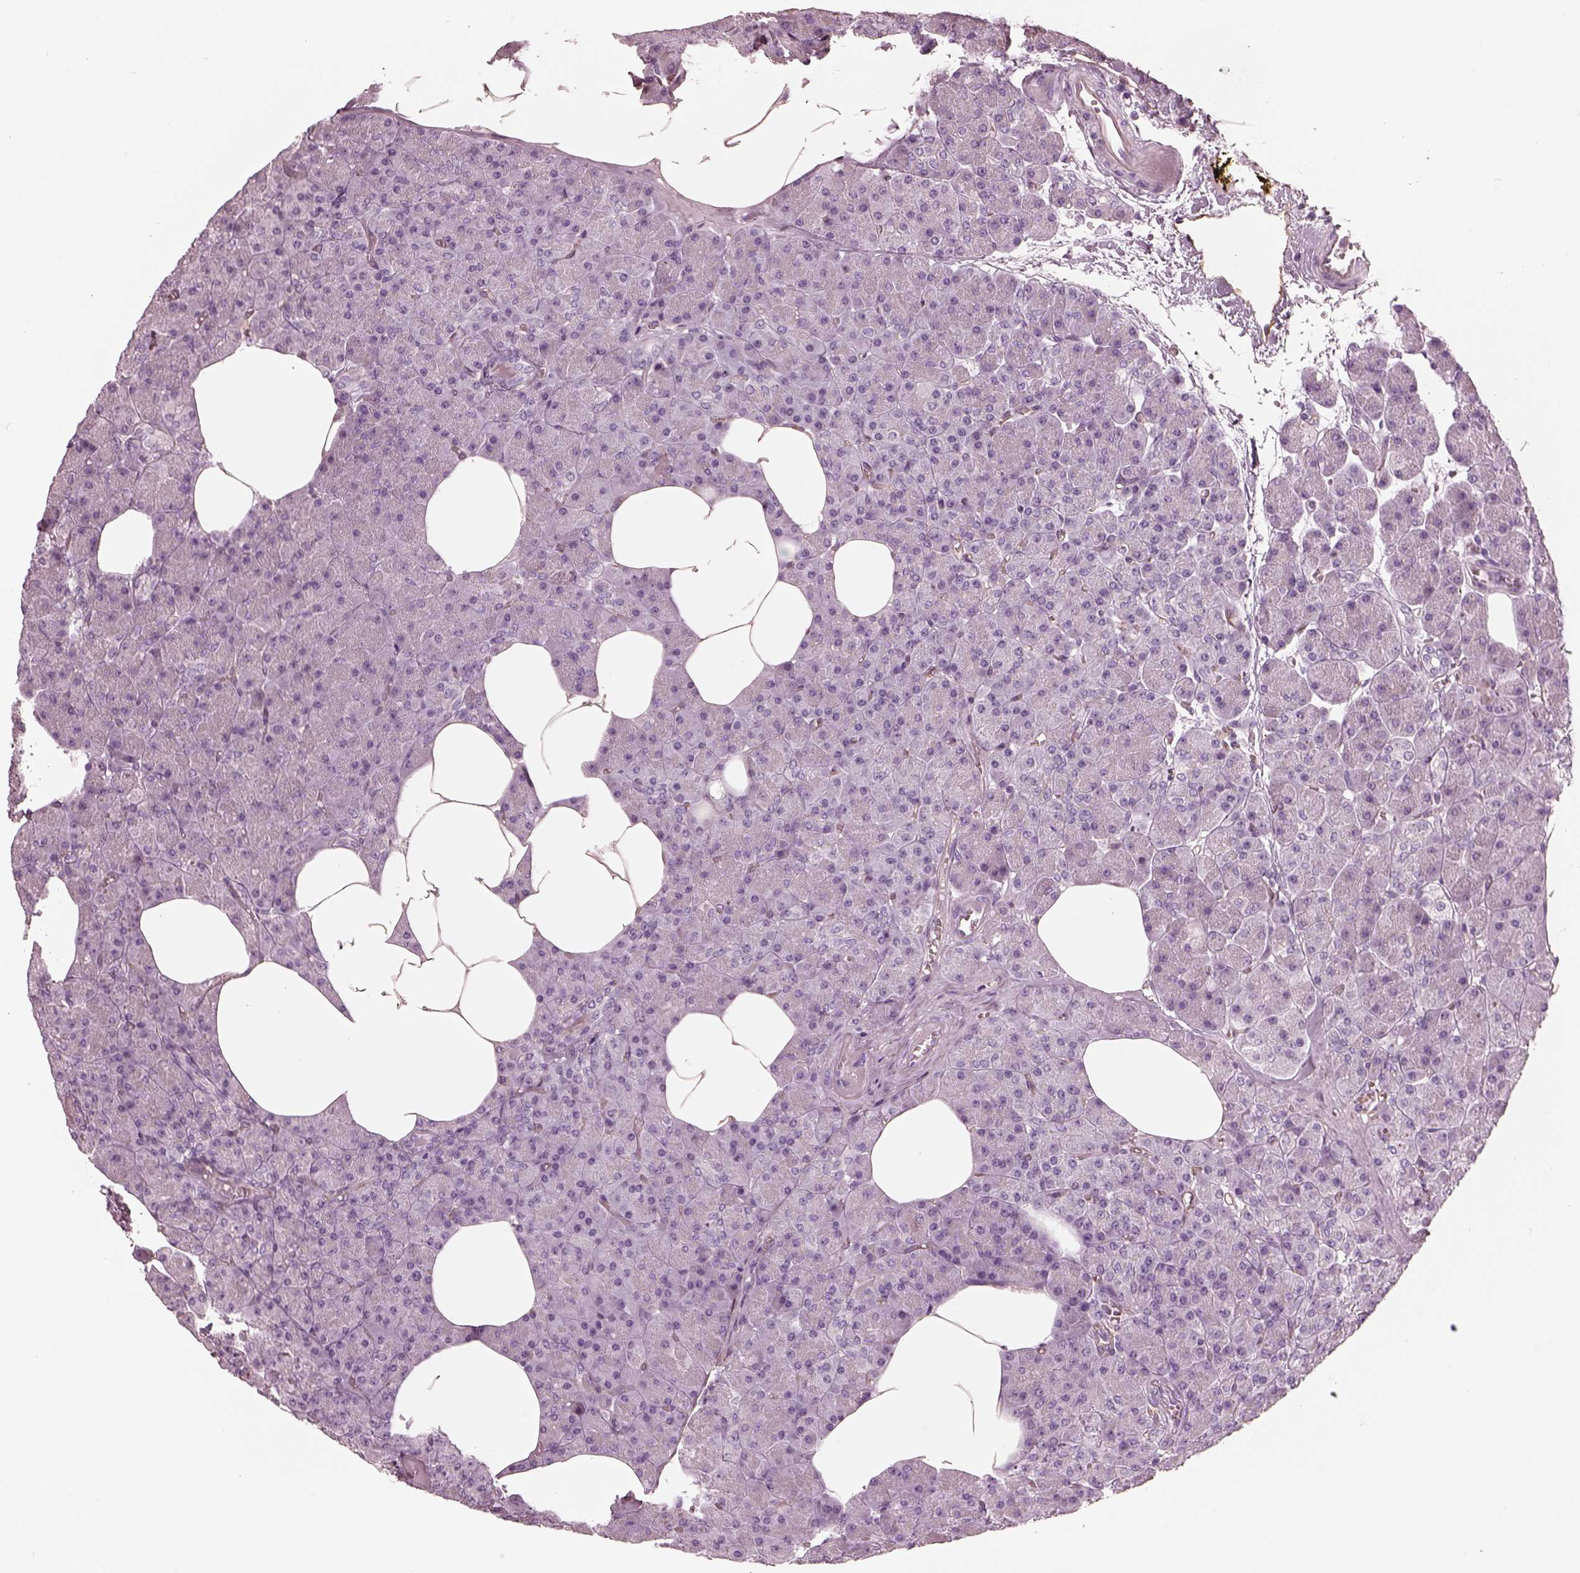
{"staining": {"intensity": "negative", "quantity": "none", "location": "none"}, "tissue": "pancreas", "cell_type": "Exocrine glandular cells", "image_type": "normal", "snomed": [{"axis": "morphology", "description": "Normal tissue, NOS"}, {"axis": "topography", "description": "Pancreas"}], "caption": "This photomicrograph is of benign pancreas stained with immunohistochemistry to label a protein in brown with the nuclei are counter-stained blue. There is no staining in exocrine glandular cells.", "gene": "EIF4E1B", "patient": {"sex": "female", "age": 45}}